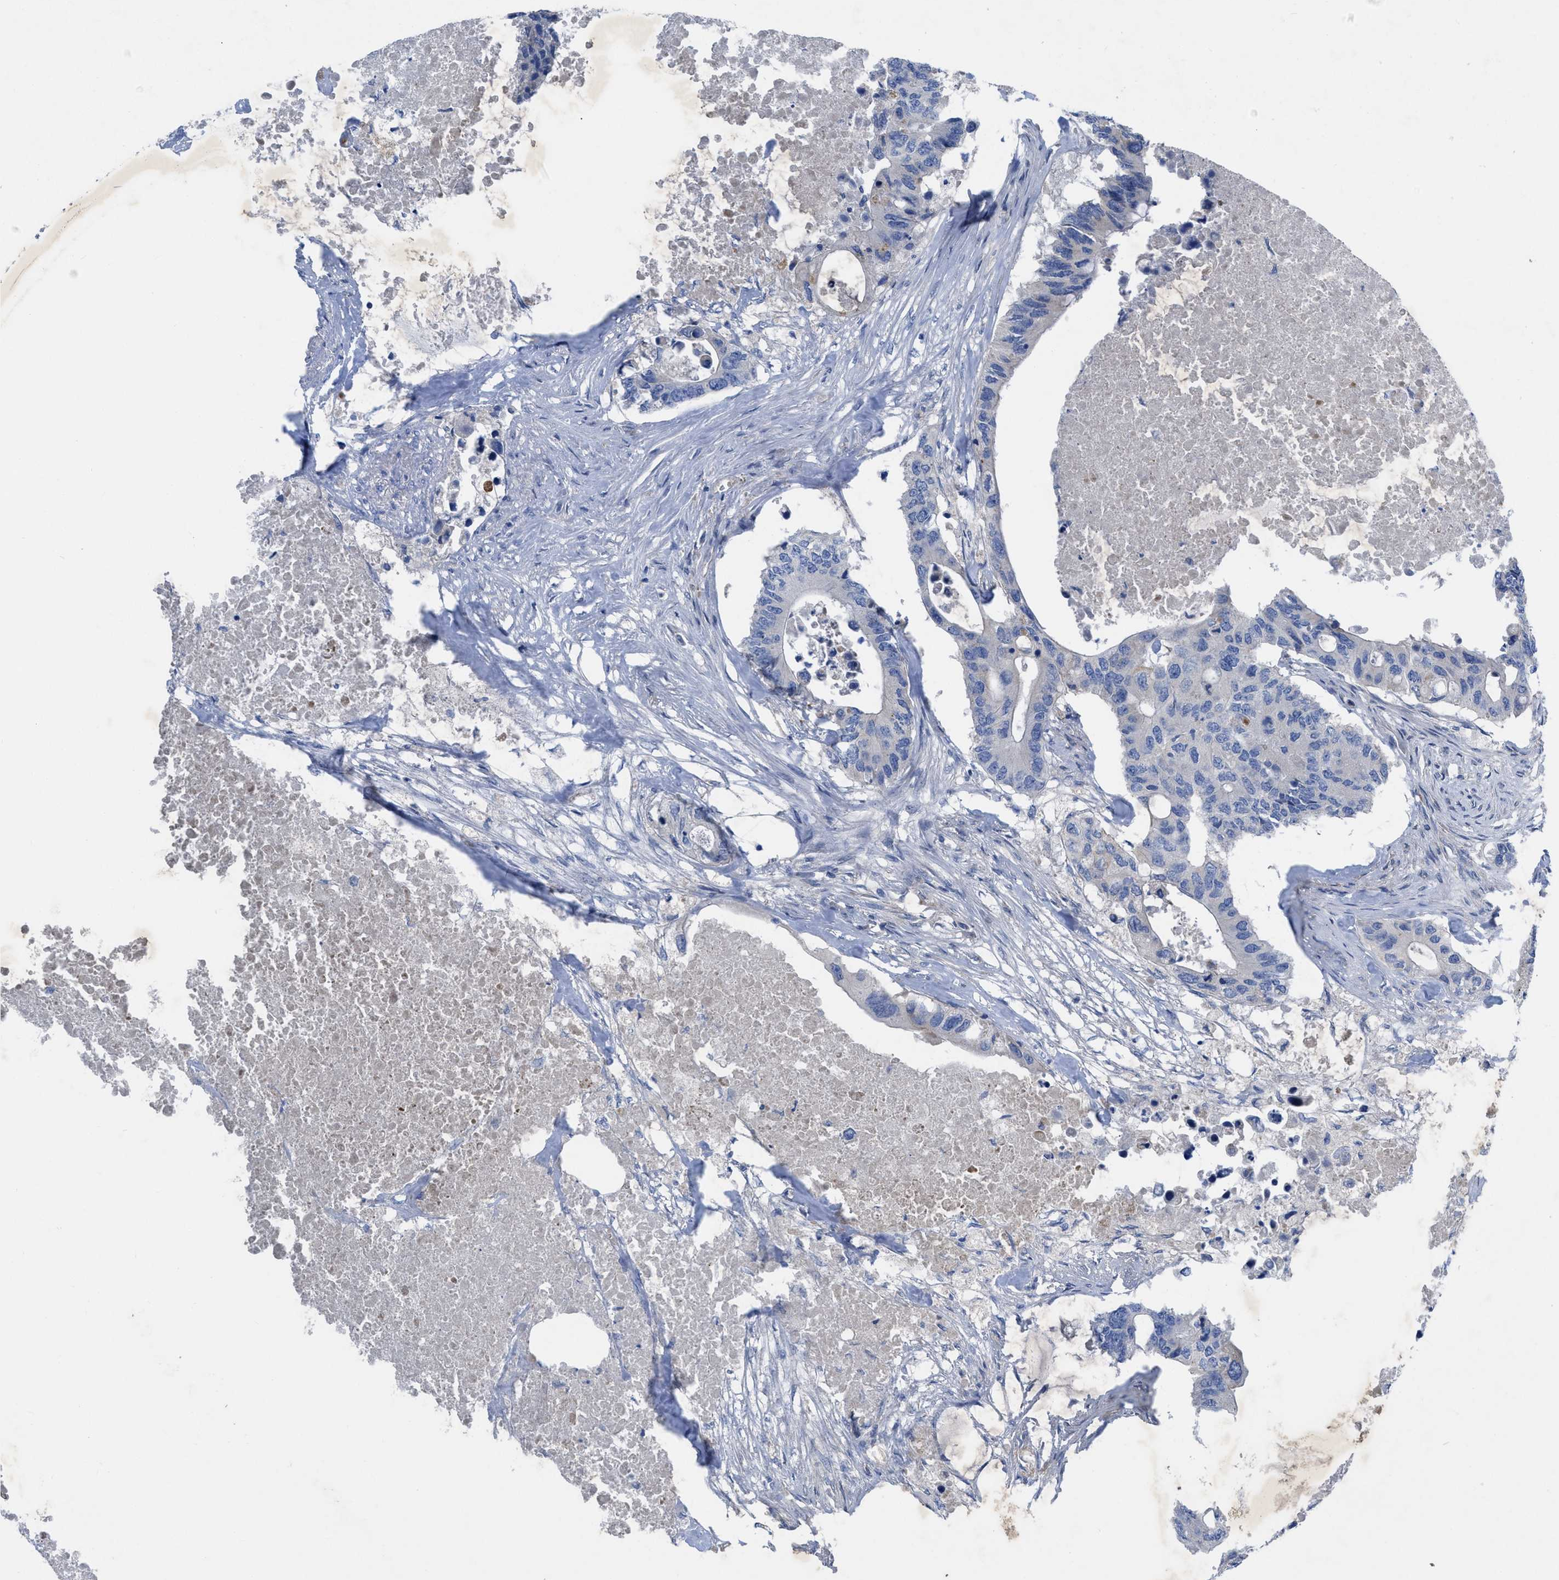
{"staining": {"intensity": "negative", "quantity": "none", "location": "none"}, "tissue": "colorectal cancer", "cell_type": "Tumor cells", "image_type": "cancer", "snomed": [{"axis": "morphology", "description": "Adenocarcinoma, NOS"}, {"axis": "topography", "description": "Colon"}], "caption": "High magnification brightfield microscopy of colorectal cancer (adenocarcinoma) stained with DAB (3,3'-diaminobenzidine) (brown) and counterstained with hematoxylin (blue): tumor cells show no significant staining.", "gene": "NDEL1", "patient": {"sex": "male", "age": 71}}